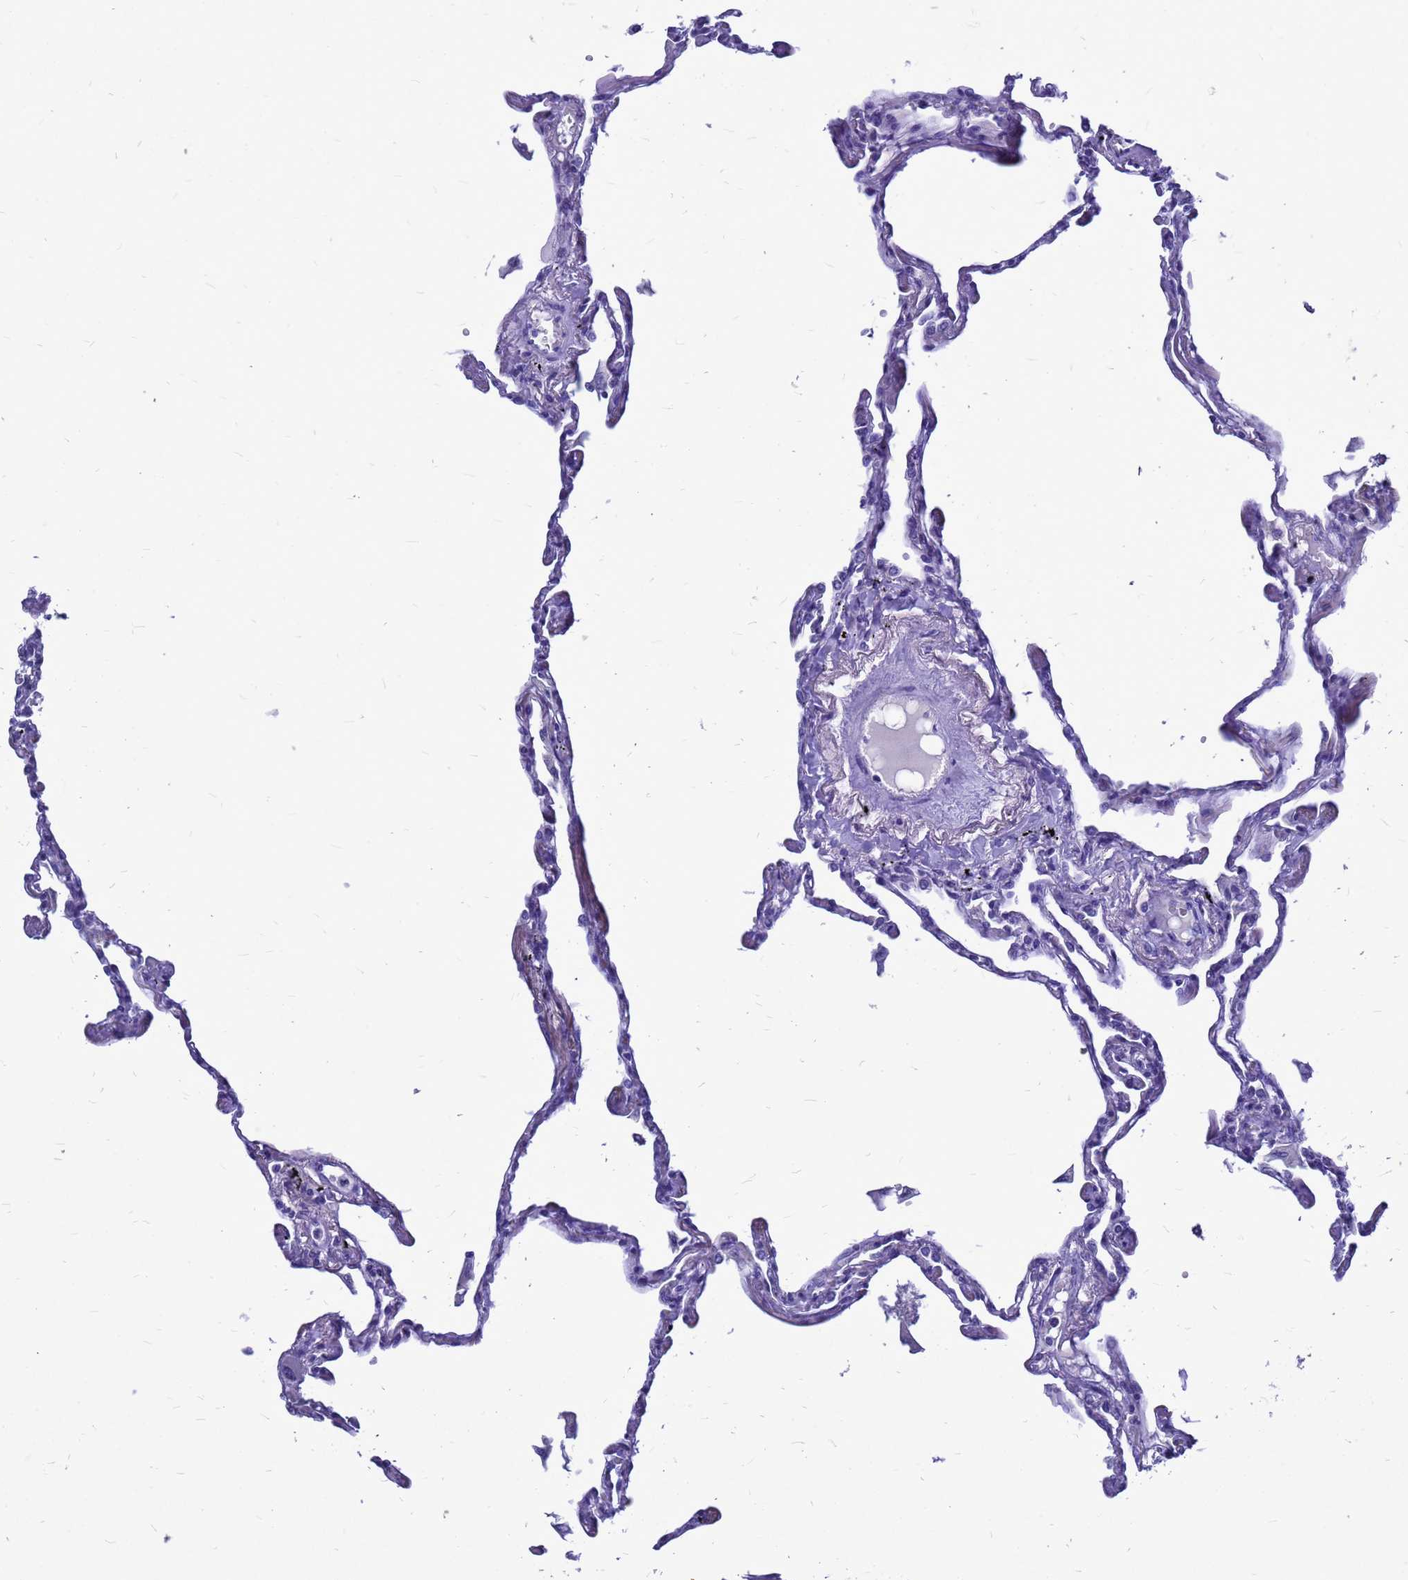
{"staining": {"intensity": "negative", "quantity": "none", "location": "none"}, "tissue": "lung", "cell_type": "Alveolar cells", "image_type": "normal", "snomed": [{"axis": "morphology", "description": "Normal tissue, NOS"}, {"axis": "topography", "description": "Lung"}], "caption": "Immunohistochemistry of normal lung demonstrates no staining in alveolar cells. Nuclei are stained in blue.", "gene": "OR52E2", "patient": {"sex": "female", "age": 67}}